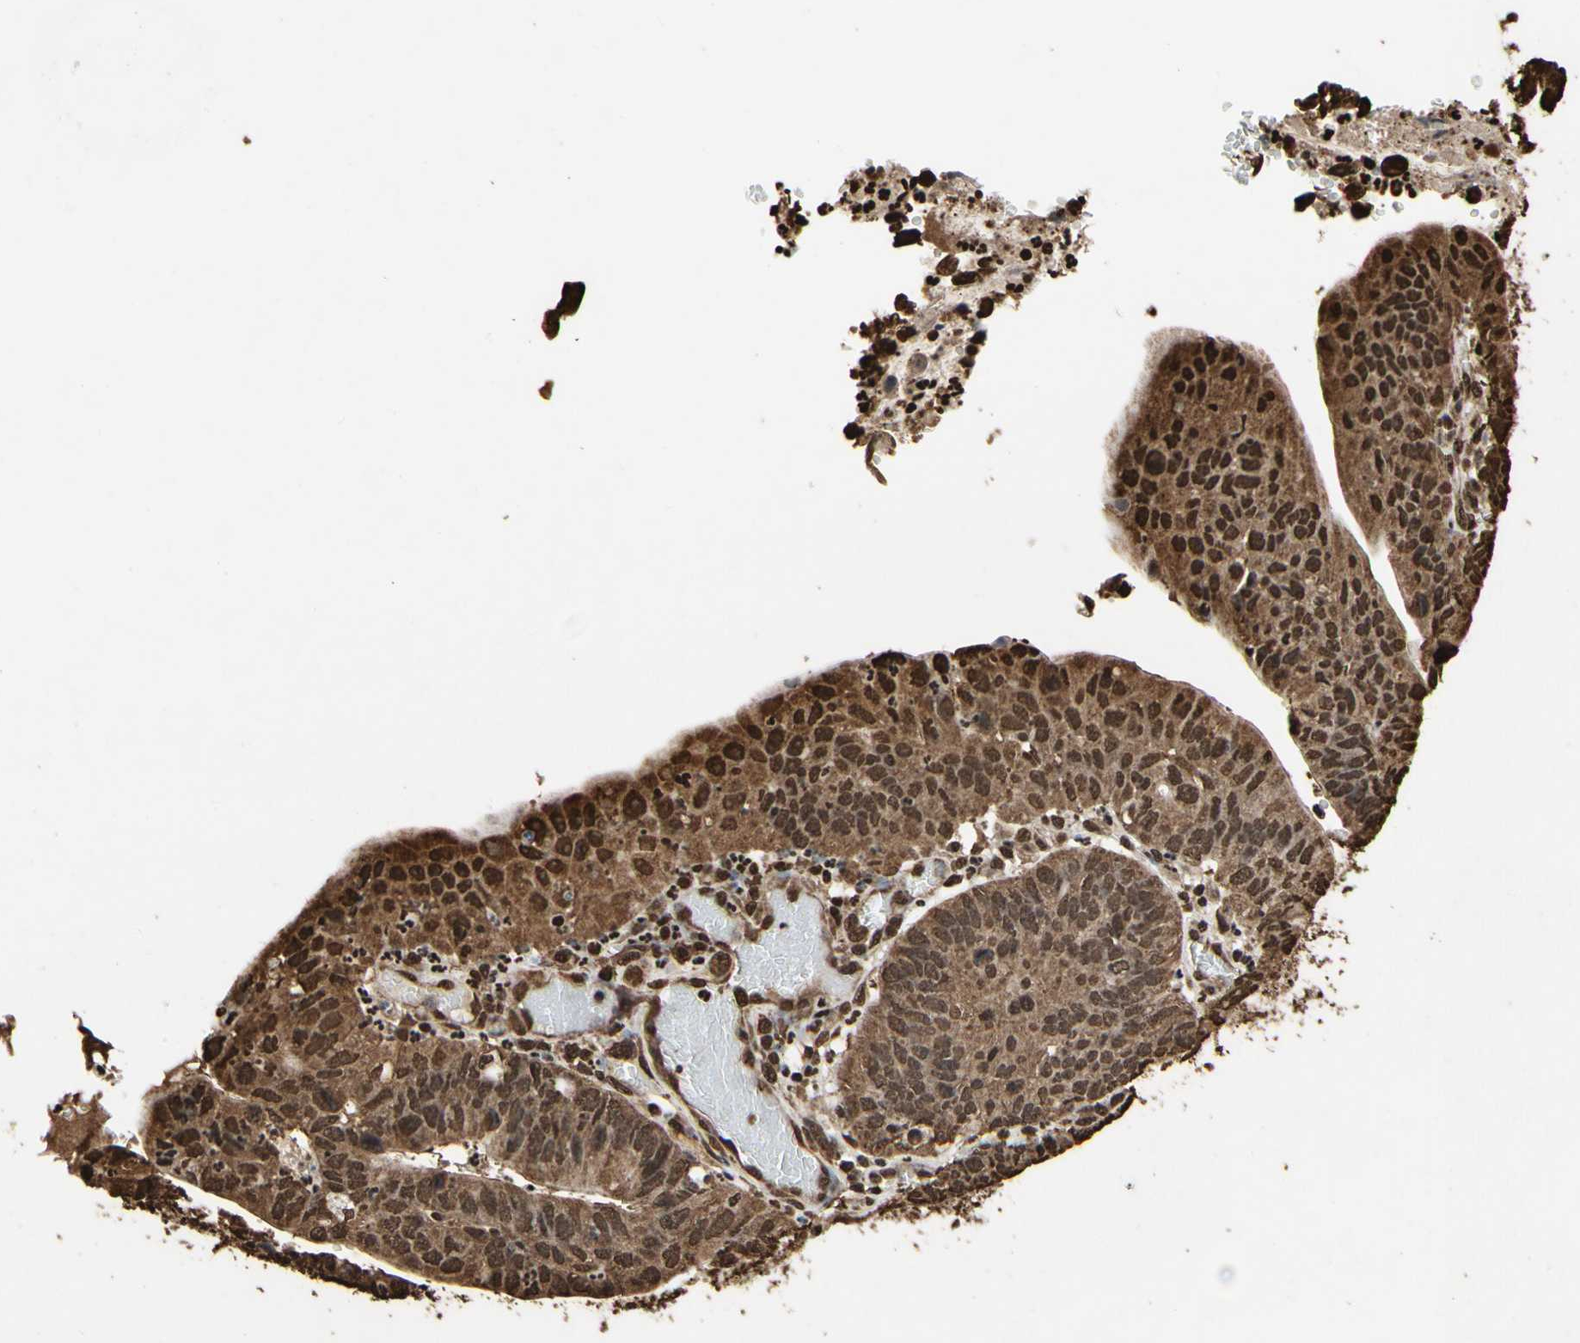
{"staining": {"intensity": "strong", "quantity": ">75%", "location": "cytoplasmic/membranous,nuclear"}, "tissue": "stomach cancer", "cell_type": "Tumor cells", "image_type": "cancer", "snomed": [{"axis": "morphology", "description": "Adenocarcinoma, NOS"}, {"axis": "topography", "description": "Stomach"}], "caption": "The immunohistochemical stain labels strong cytoplasmic/membranous and nuclear expression in tumor cells of adenocarcinoma (stomach) tissue.", "gene": "HNRNPK", "patient": {"sex": "male", "age": 59}}